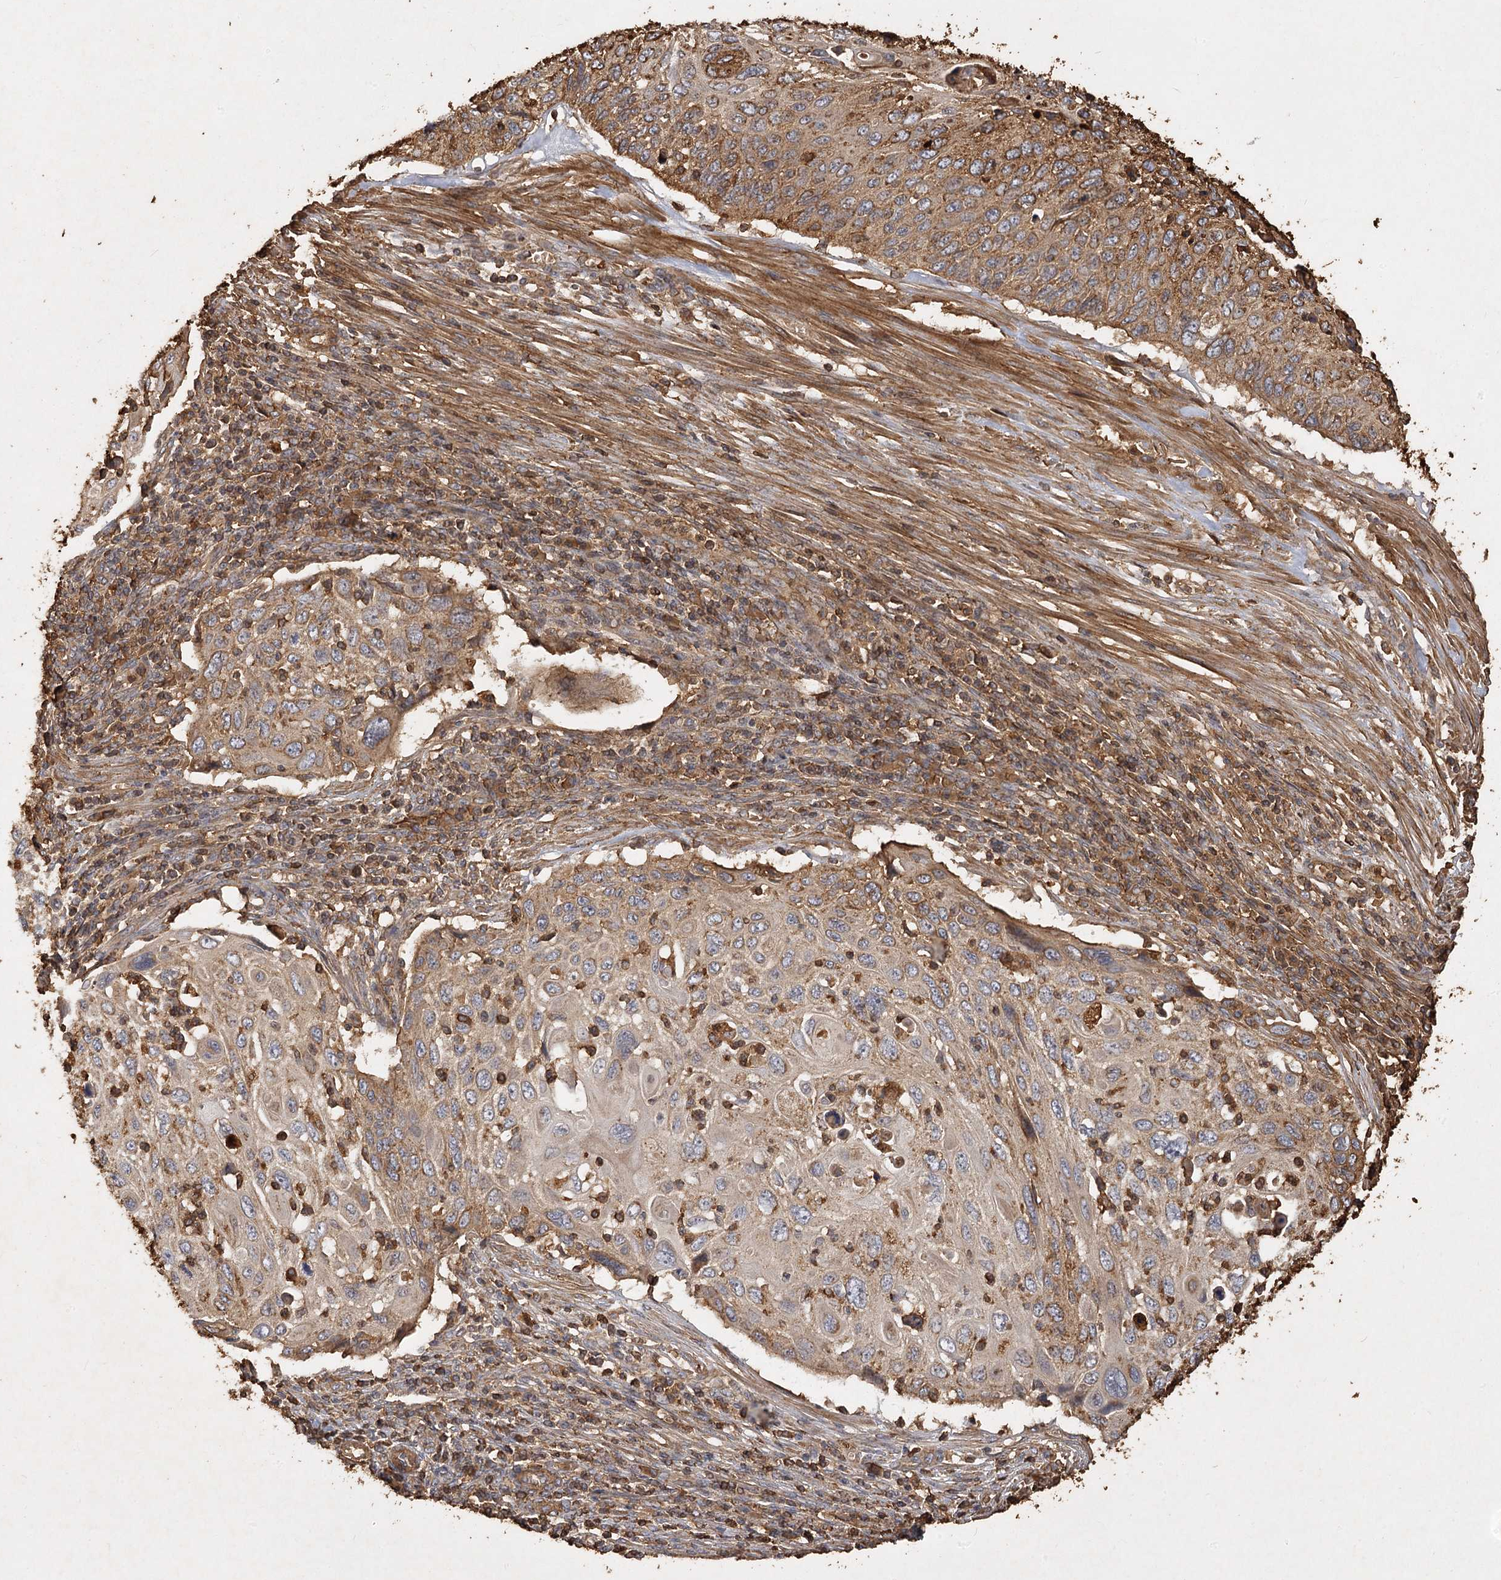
{"staining": {"intensity": "moderate", "quantity": "25%-75%", "location": "cytoplasmic/membranous"}, "tissue": "cervical cancer", "cell_type": "Tumor cells", "image_type": "cancer", "snomed": [{"axis": "morphology", "description": "Squamous cell carcinoma, NOS"}, {"axis": "topography", "description": "Cervix"}], "caption": "Cervical squamous cell carcinoma stained with immunohistochemistry displays moderate cytoplasmic/membranous positivity in approximately 25%-75% of tumor cells. Ihc stains the protein of interest in brown and the nuclei are stained blue.", "gene": "PIK3C2A", "patient": {"sex": "female", "age": 70}}